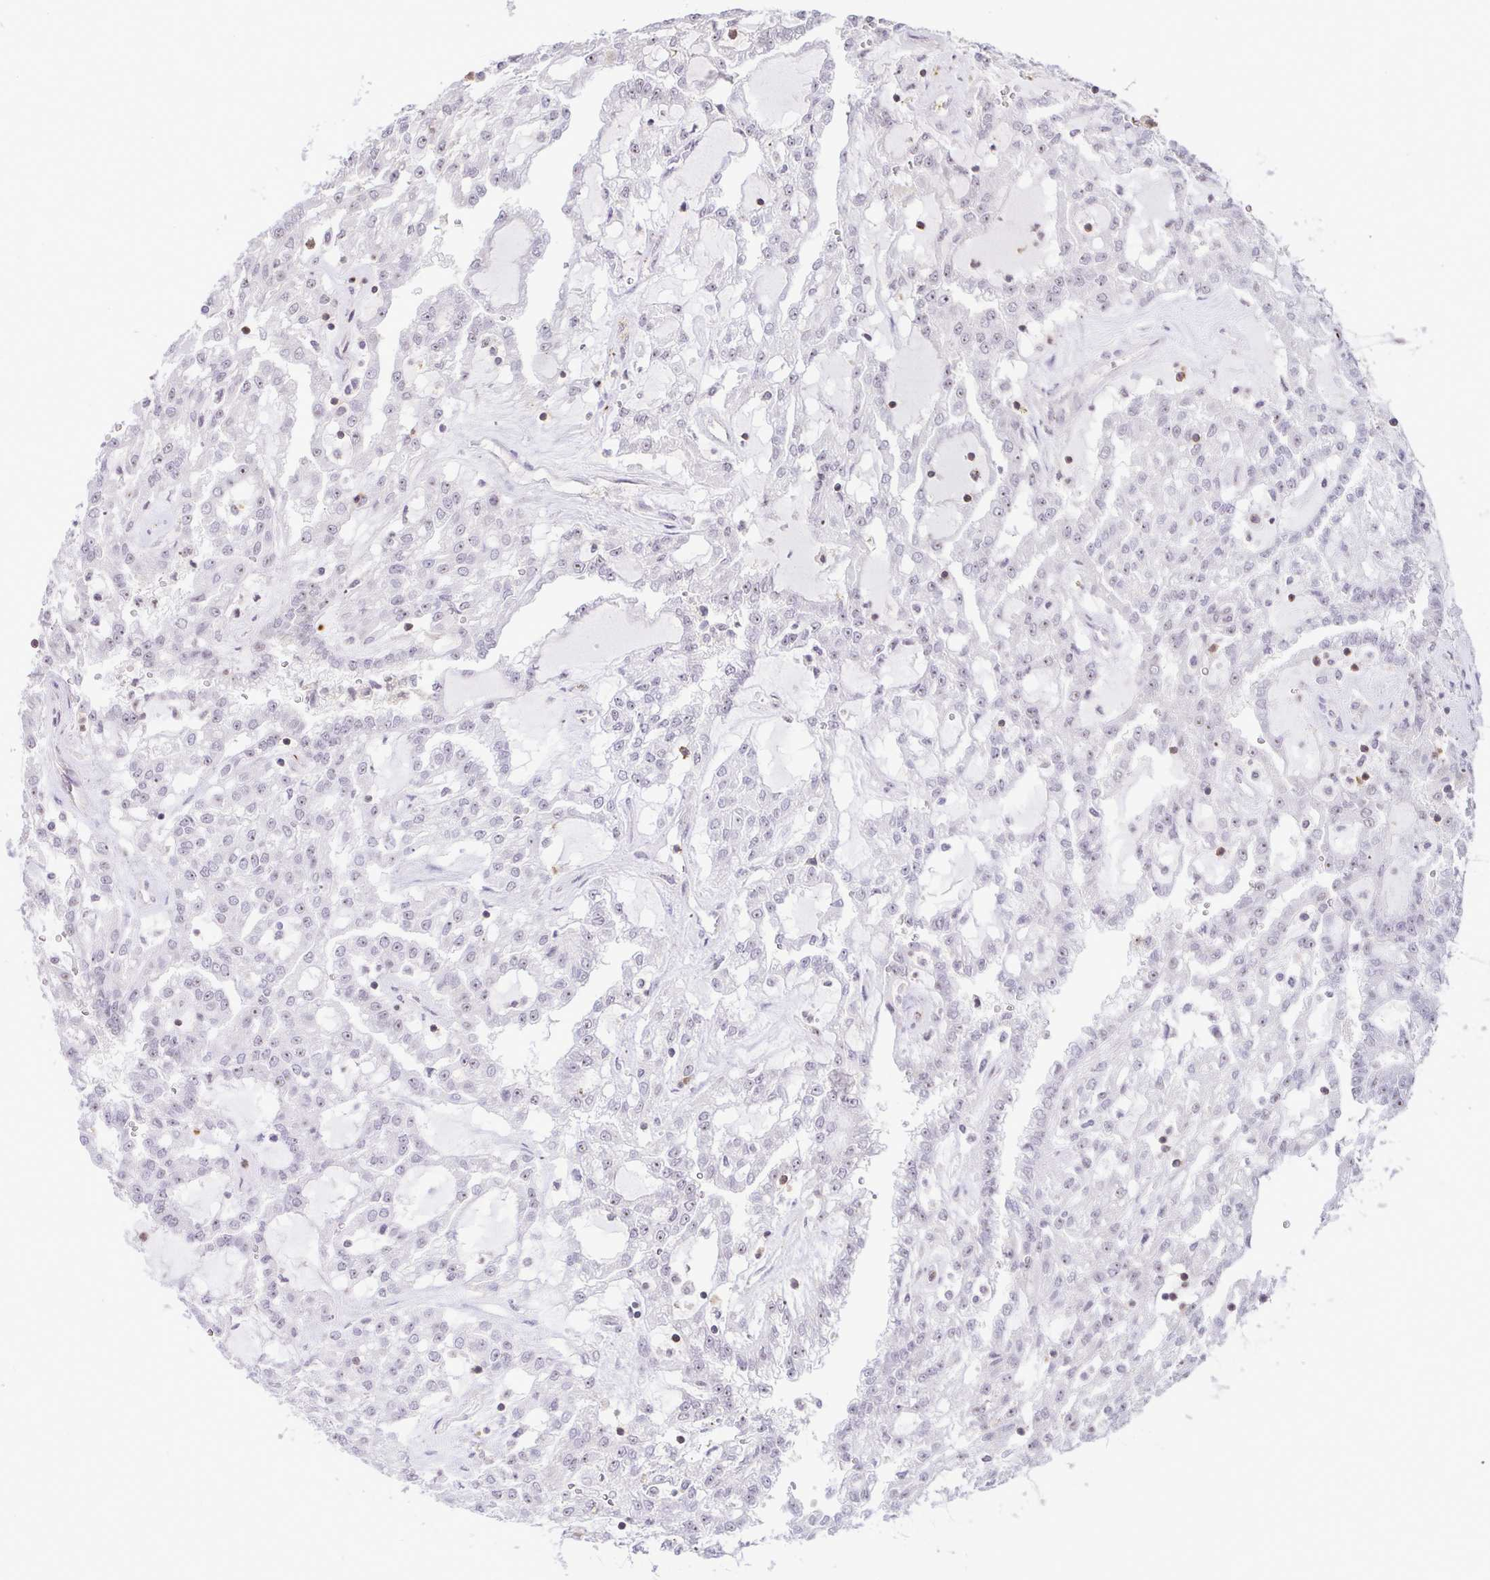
{"staining": {"intensity": "negative", "quantity": "none", "location": "none"}, "tissue": "renal cancer", "cell_type": "Tumor cells", "image_type": "cancer", "snomed": [{"axis": "morphology", "description": "Adenocarcinoma, NOS"}, {"axis": "topography", "description": "Kidney"}], "caption": "Immunohistochemistry (IHC) micrograph of human renal cancer stained for a protein (brown), which reveals no positivity in tumor cells.", "gene": "RSL24D1", "patient": {"sex": "male", "age": 63}}